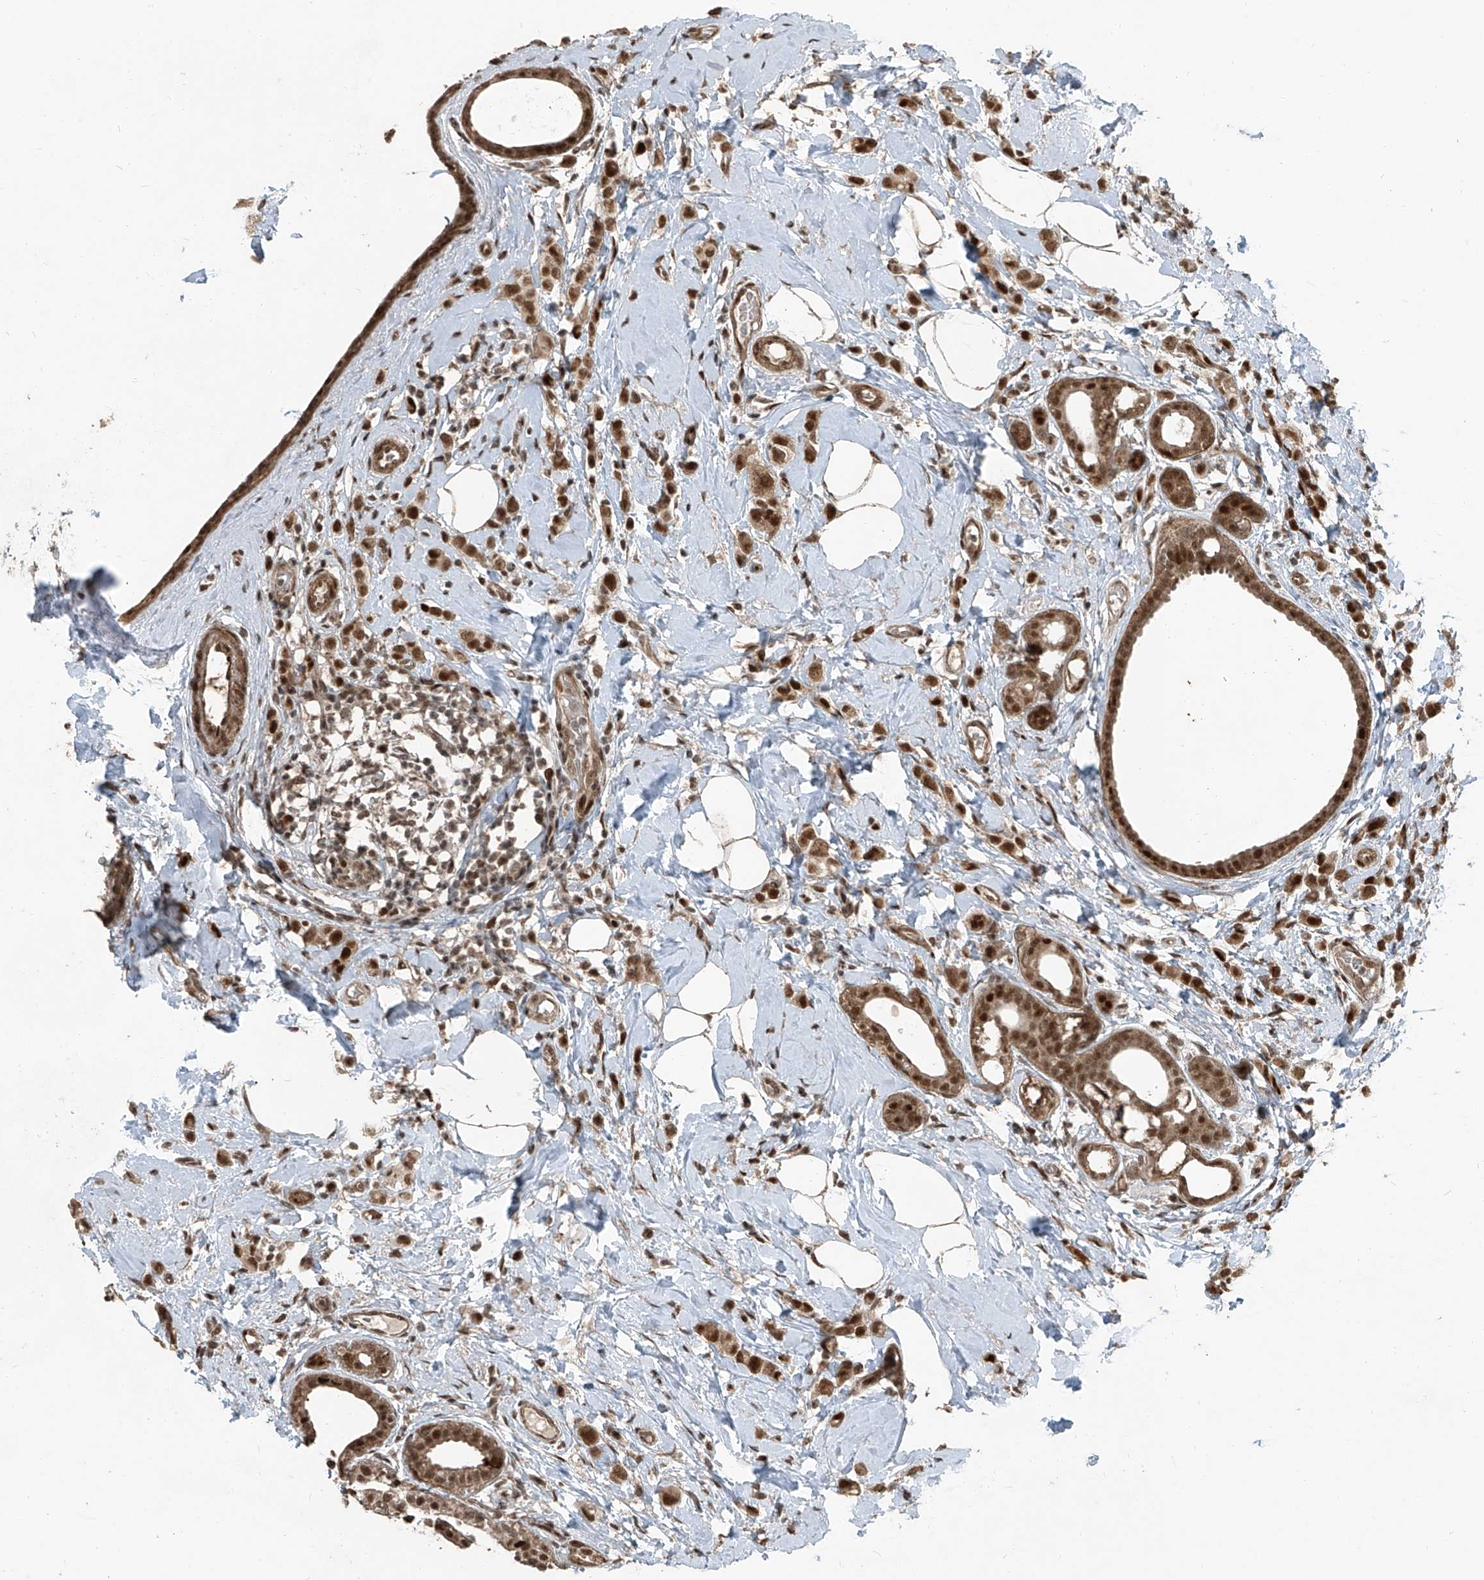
{"staining": {"intensity": "strong", "quantity": ">75%", "location": "cytoplasmic/membranous,nuclear"}, "tissue": "breast cancer", "cell_type": "Tumor cells", "image_type": "cancer", "snomed": [{"axis": "morphology", "description": "Lobular carcinoma"}, {"axis": "topography", "description": "Breast"}], "caption": "IHC of human breast cancer (lobular carcinoma) demonstrates high levels of strong cytoplasmic/membranous and nuclear expression in approximately >75% of tumor cells.", "gene": "ZNF570", "patient": {"sex": "female", "age": 47}}